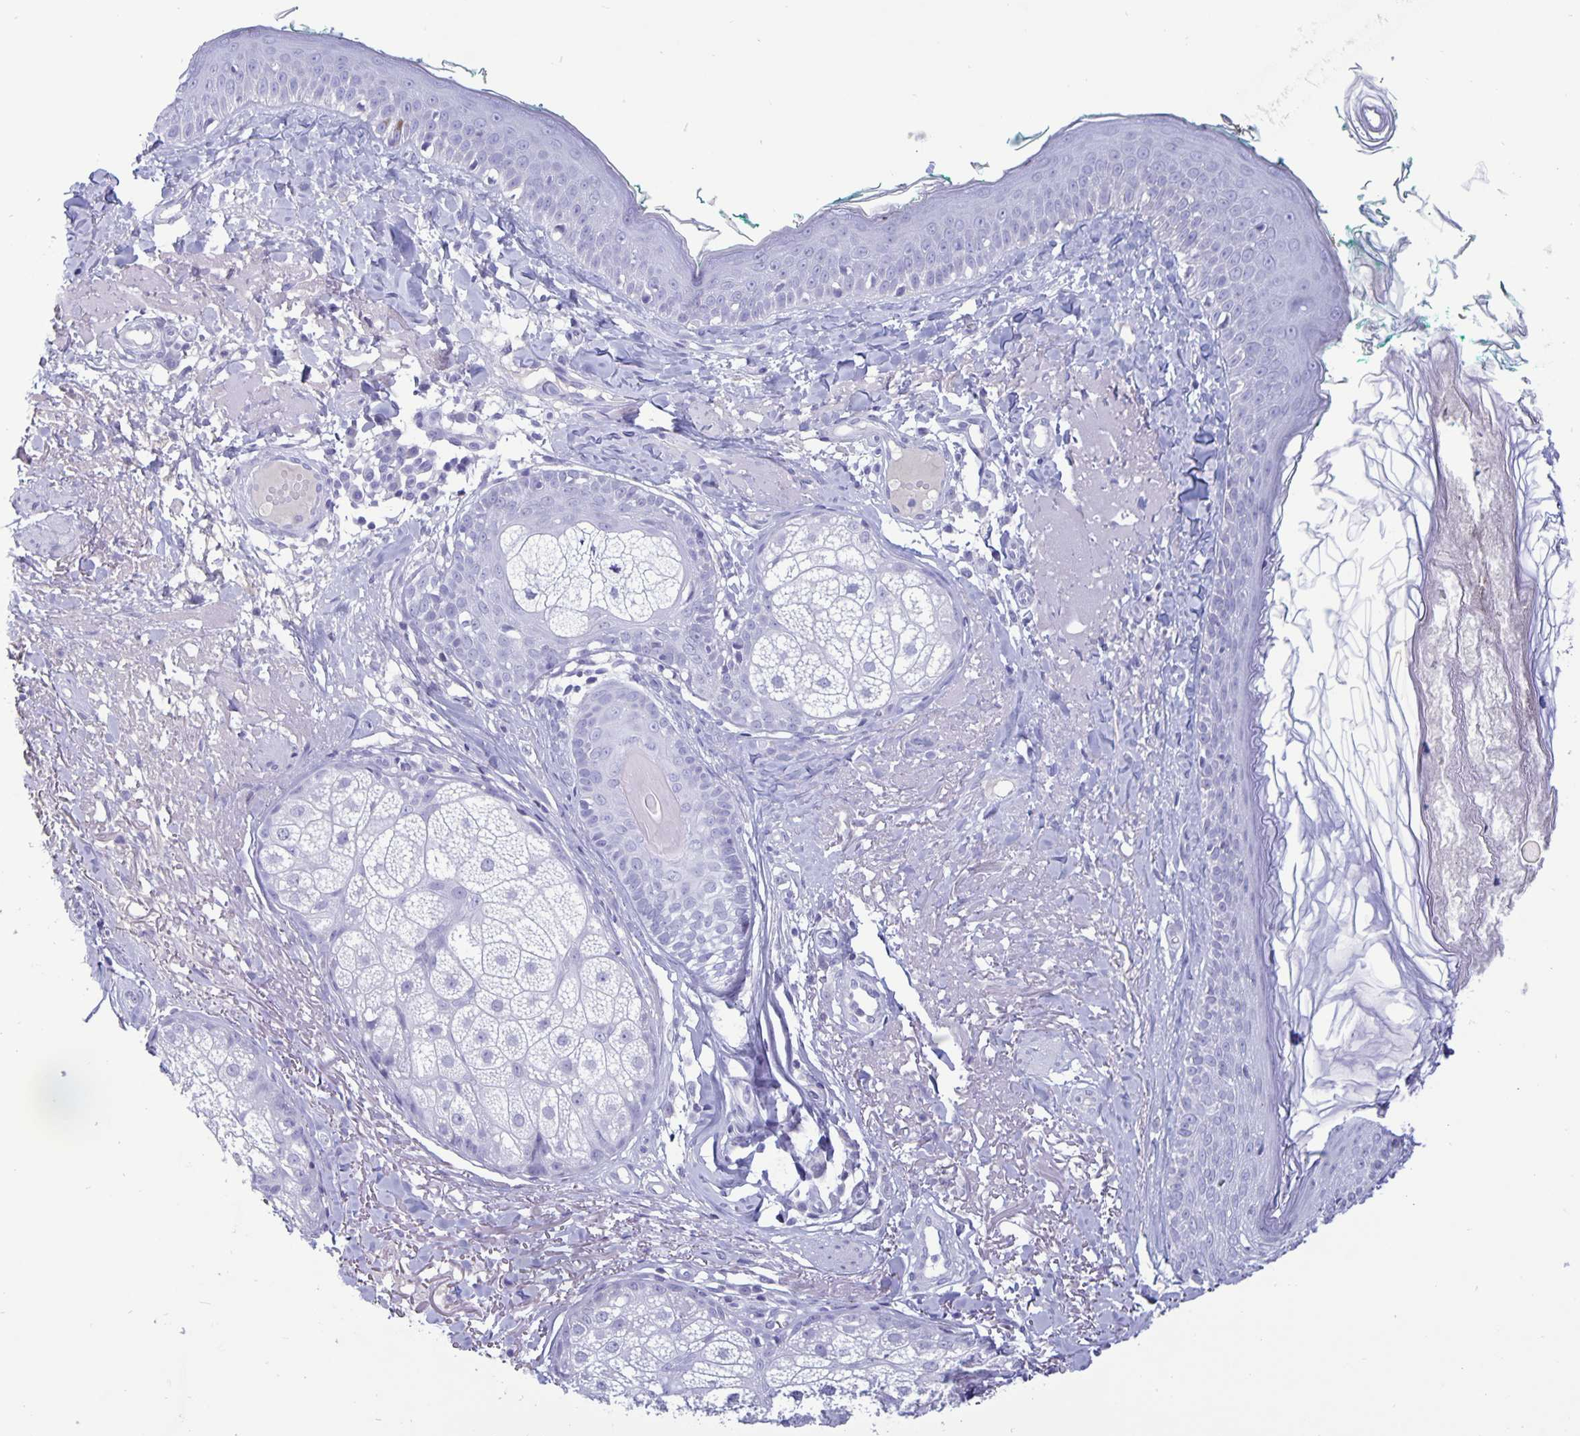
{"staining": {"intensity": "negative", "quantity": "none", "location": "none"}, "tissue": "skin", "cell_type": "Fibroblasts", "image_type": "normal", "snomed": [{"axis": "morphology", "description": "Normal tissue, NOS"}, {"axis": "topography", "description": "Skin"}], "caption": "Skin was stained to show a protein in brown. There is no significant expression in fibroblasts. (Brightfield microscopy of DAB immunohistochemistry (IHC) at high magnification).", "gene": "BPIFA3", "patient": {"sex": "male", "age": 73}}